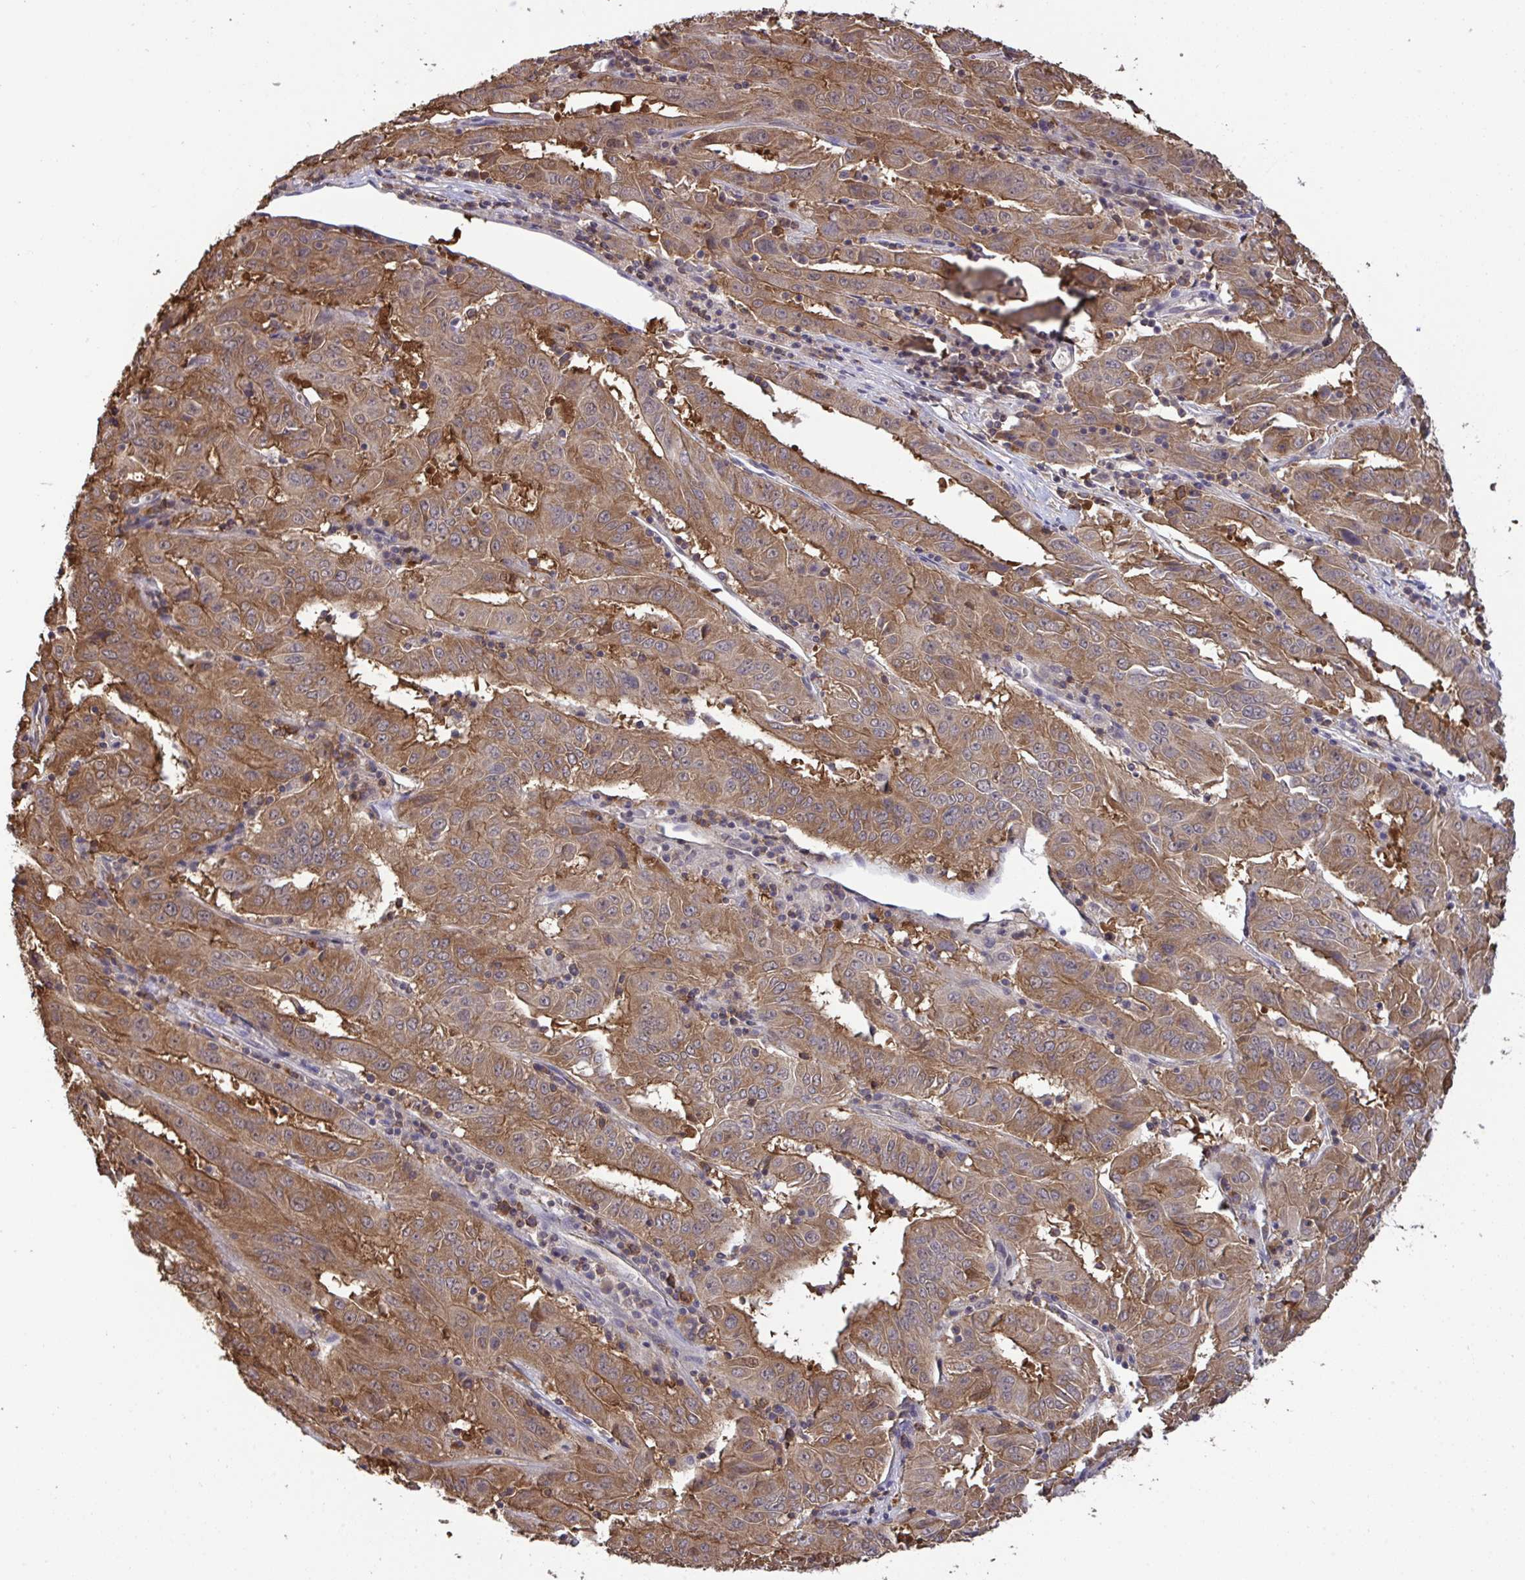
{"staining": {"intensity": "moderate", "quantity": ">75%", "location": "cytoplasmic/membranous"}, "tissue": "pancreatic cancer", "cell_type": "Tumor cells", "image_type": "cancer", "snomed": [{"axis": "morphology", "description": "Adenocarcinoma, NOS"}, {"axis": "topography", "description": "Pancreas"}], "caption": "Tumor cells exhibit medium levels of moderate cytoplasmic/membranous staining in approximately >75% of cells in adenocarcinoma (pancreatic).", "gene": "C12orf57", "patient": {"sex": "male", "age": 63}}